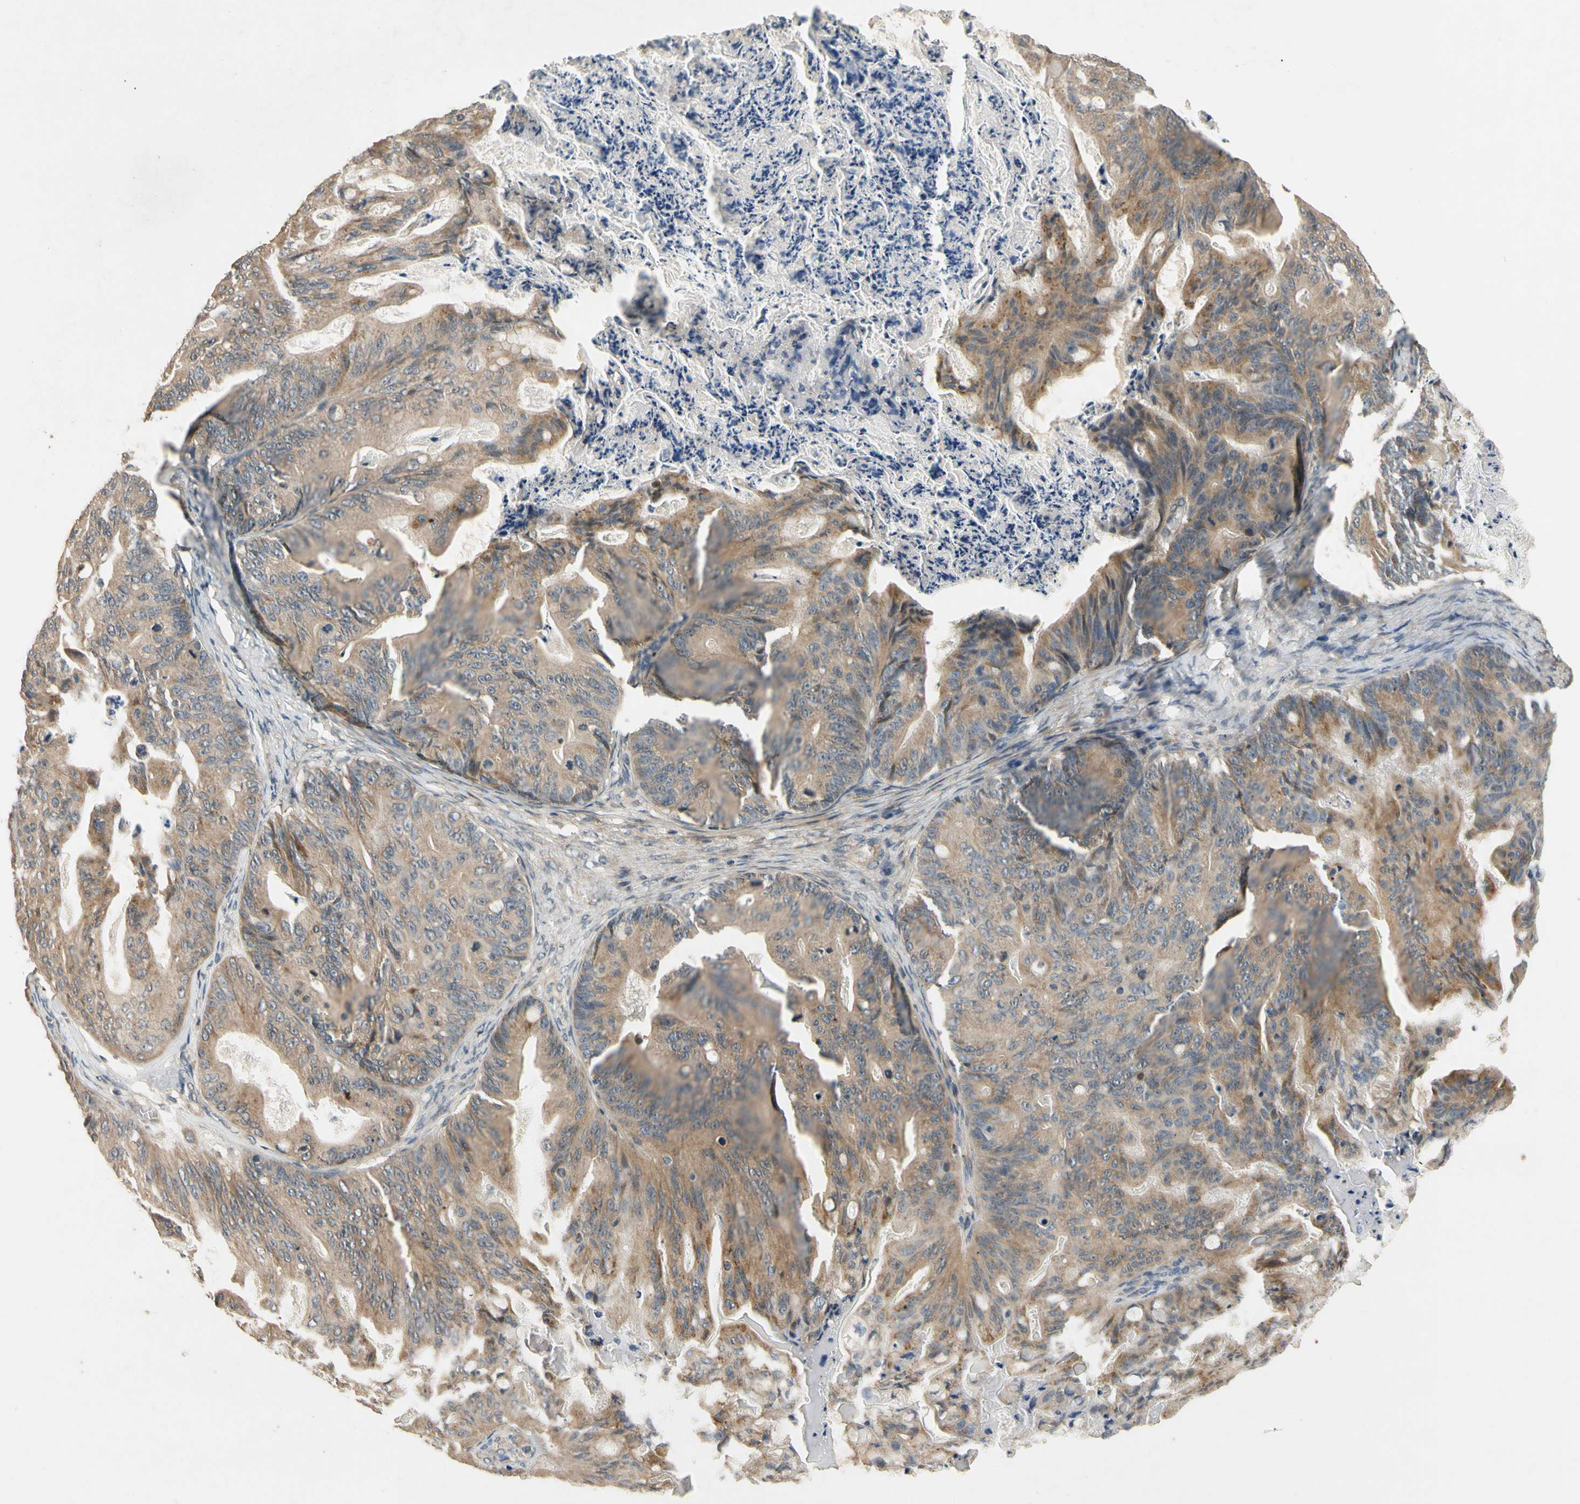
{"staining": {"intensity": "moderate", "quantity": ">75%", "location": "cytoplasmic/membranous"}, "tissue": "ovarian cancer", "cell_type": "Tumor cells", "image_type": "cancer", "snomed": [{"axis": "morphology", "description": "Cystadenocarcinoma, mucinous, NOS"}, {"axis": "topography", "description": "Ovary"}], "caption": "Ovarian cancer (mucinous cystadenocarcinoma) tissue exhibits moderate cytoplasmic/membranous positivity in about >75% of tumor cells", "gene": "ALKBH3", "patient": {"sex": "female", "age": 36}}